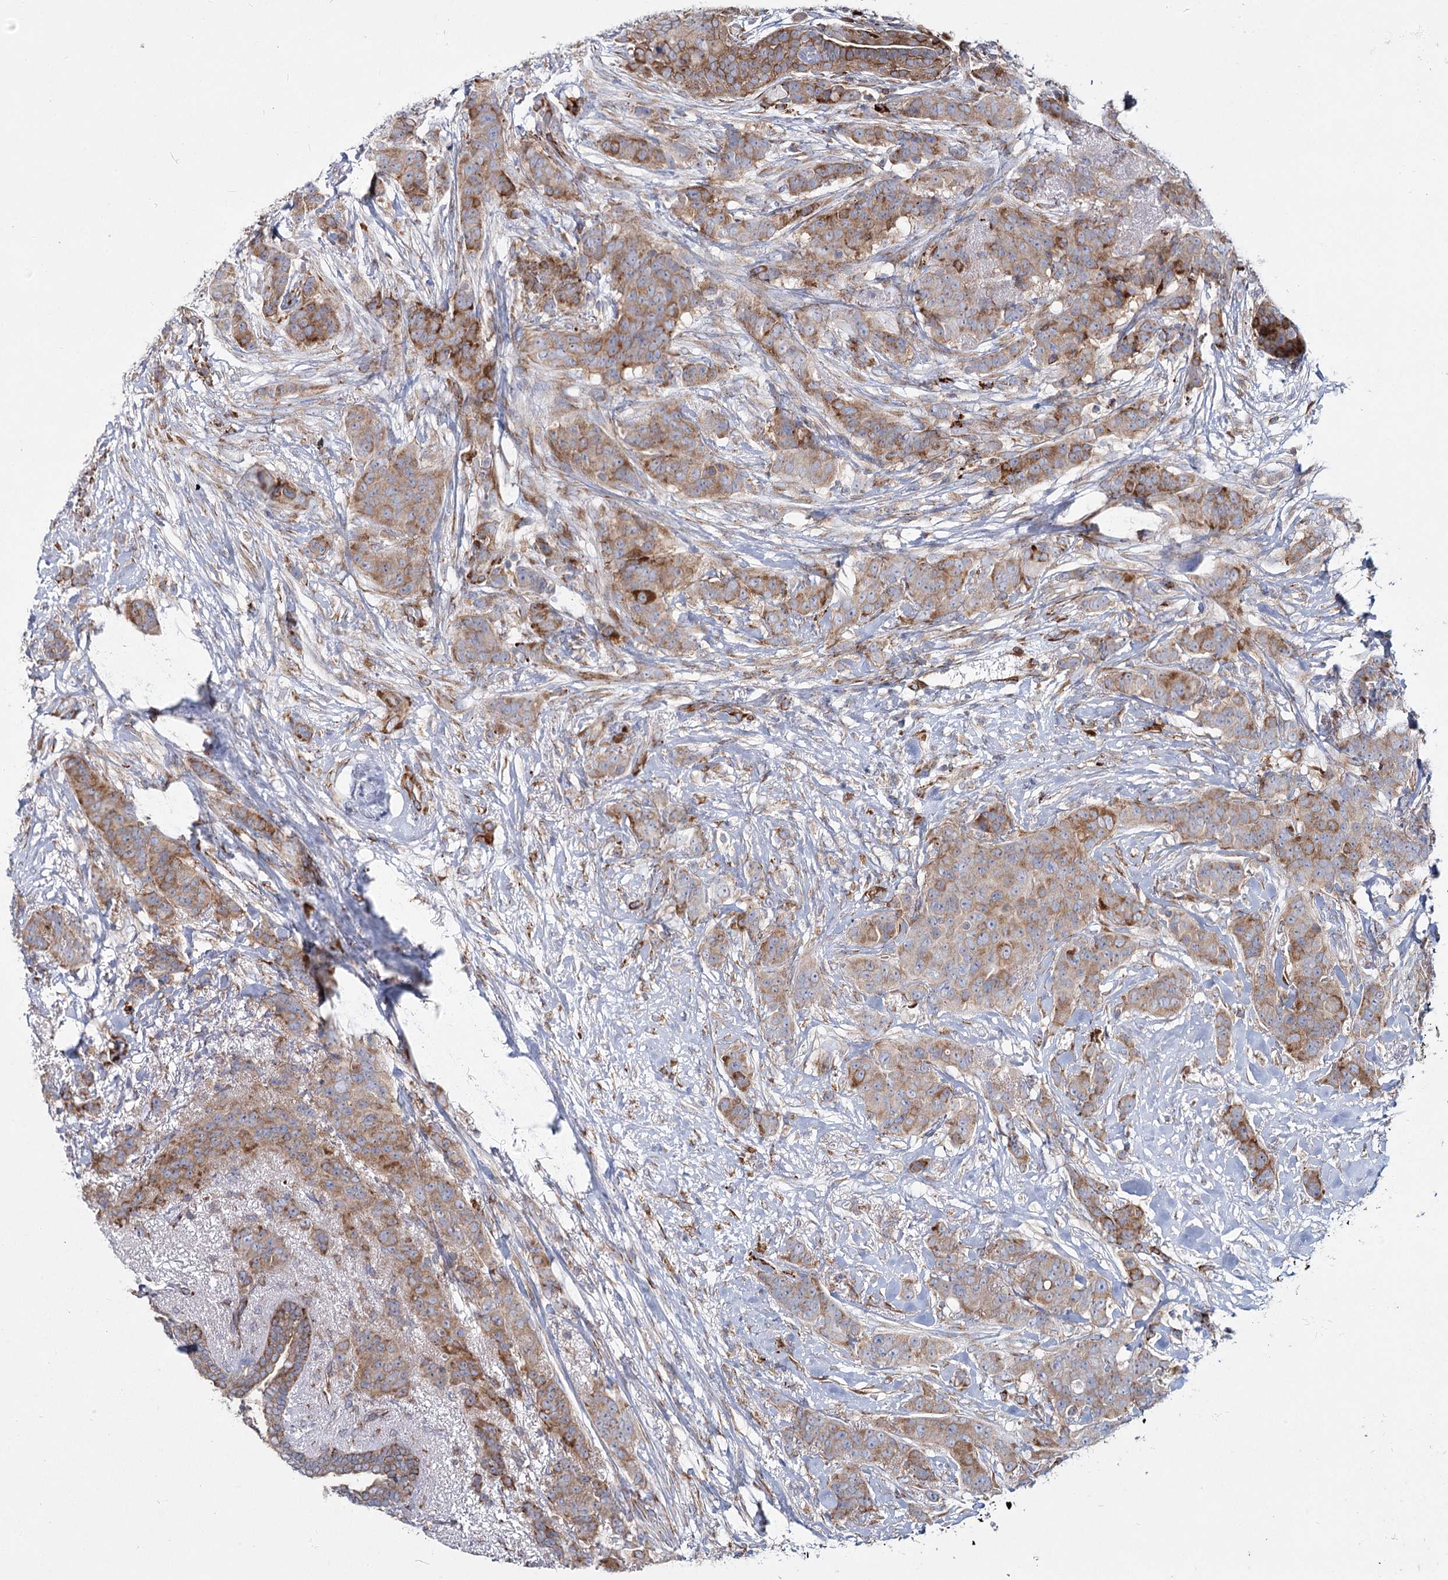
{"staining": {"intensity": "moderate", "quantity": ">75%", "location": "cytoplasmic/membranous"}, "tissue": "breast cancer", "cell_type": "Tumor cells", "image_type": "cancer", "snomed": [{"axis": "morphology", "description": "Duct carcinoma"}, {"axis": "topography", "description": "Breast"}], "caption": "Immunohistochemical staining of human infiltrating ductal carcinoma (breast) reveals medium levels of moderate cytoplasmic/membranous positivity in about >75% of tumor cells.", "gene": "POGLUT1", "patient": {"sex": "female", "age": 40}}